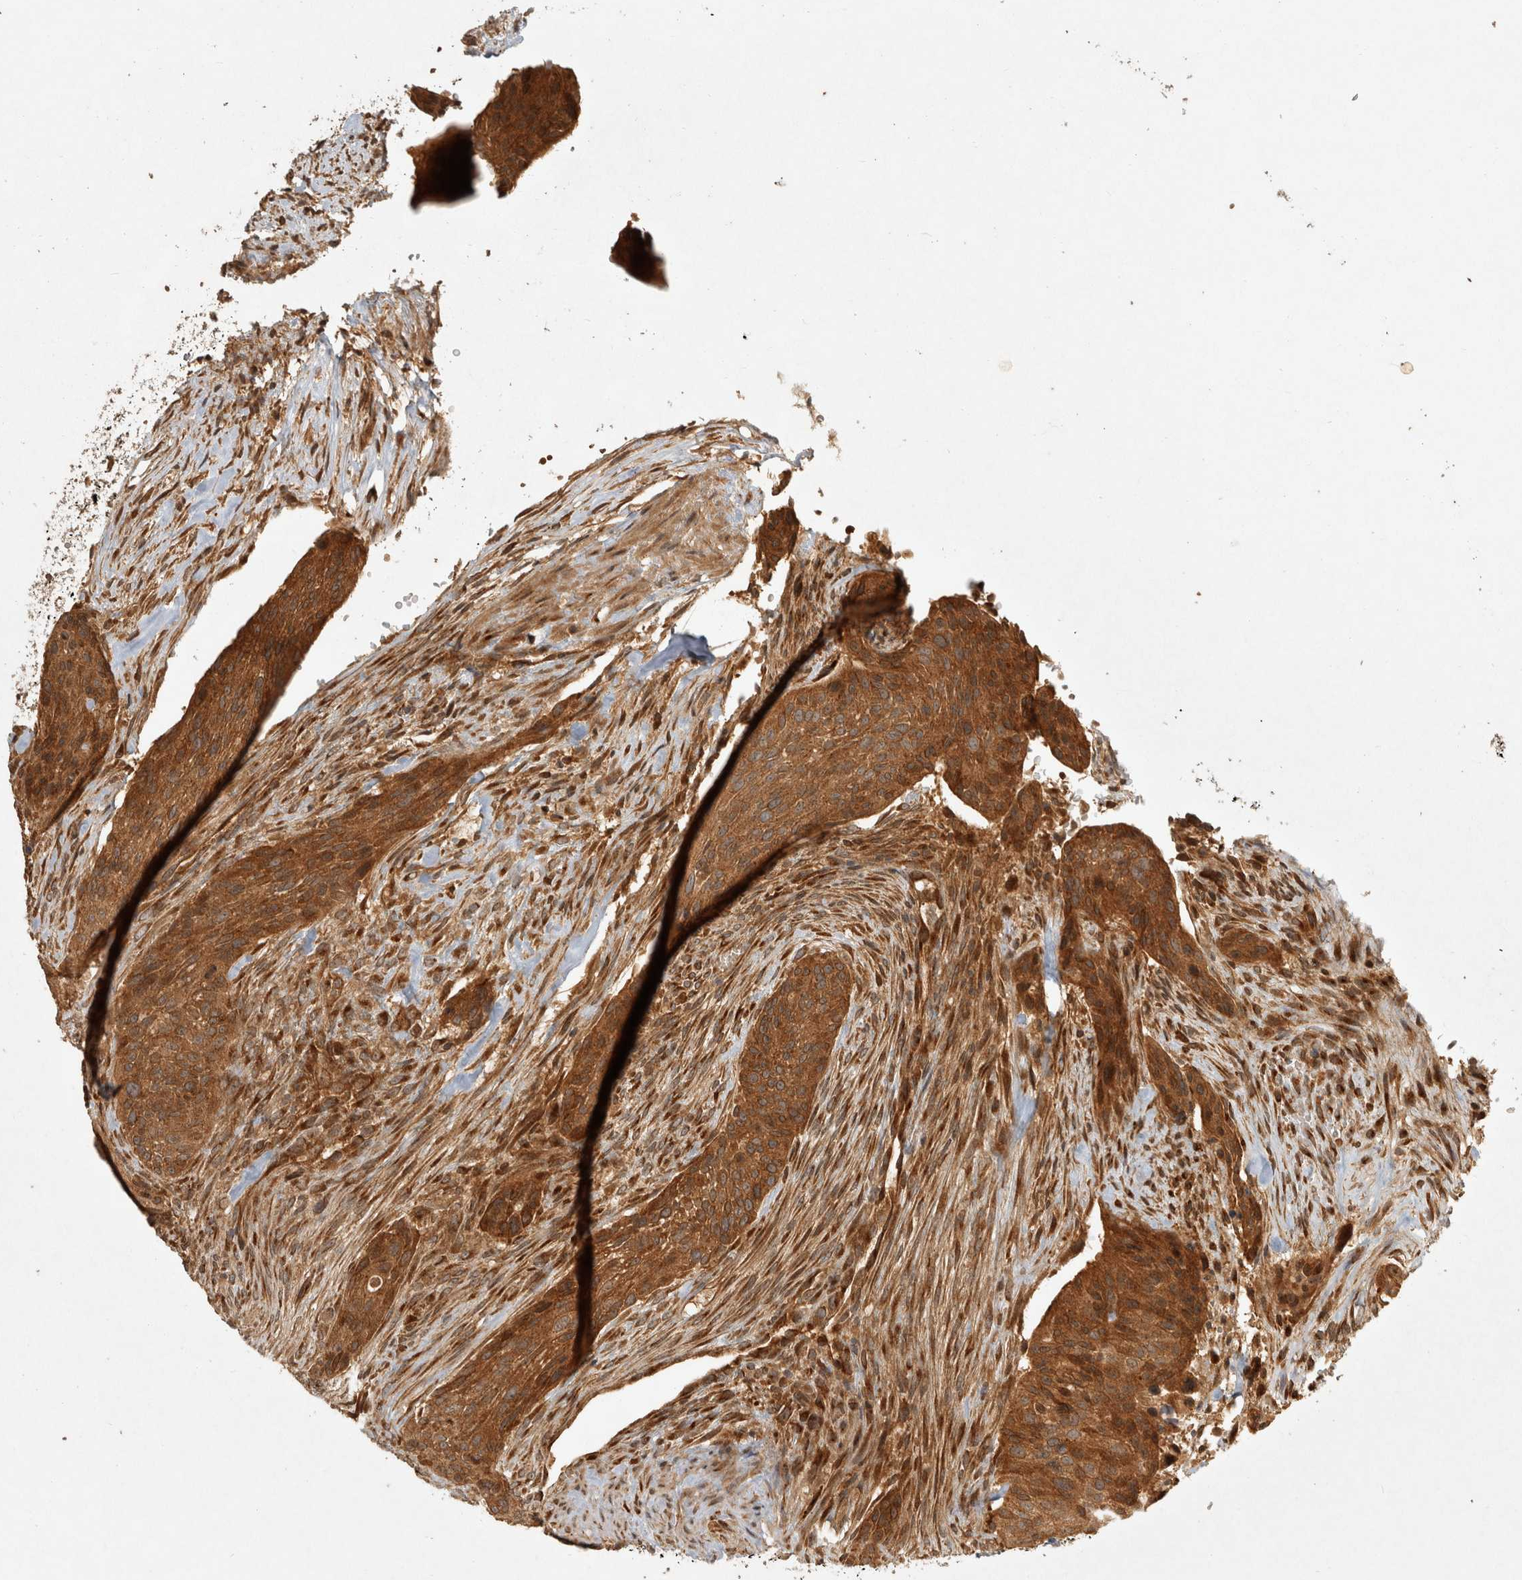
{"staining": {"intensity": "strong", "quantity": ">75%", "location": "cytoplasmic/membranous"}, "tissue": "urothelial cancer", "cell_type": "Tumor cells", "image_type": "cancer", "snomed": [{"axis": "morphology", "description": "Urothelial carcinoma, High grade"}, {"axis": "topography", "description": "Urinary bladder"}], "caption": "Immunohistochemical staining of urothelial carcinoma (high-grade) reveals high levels of strong cytoplasmic/membranous positivity in about >75% of tumor cells.", "gene": "CAMSAP2", "patient": {"sex": "male", "age": 35}}